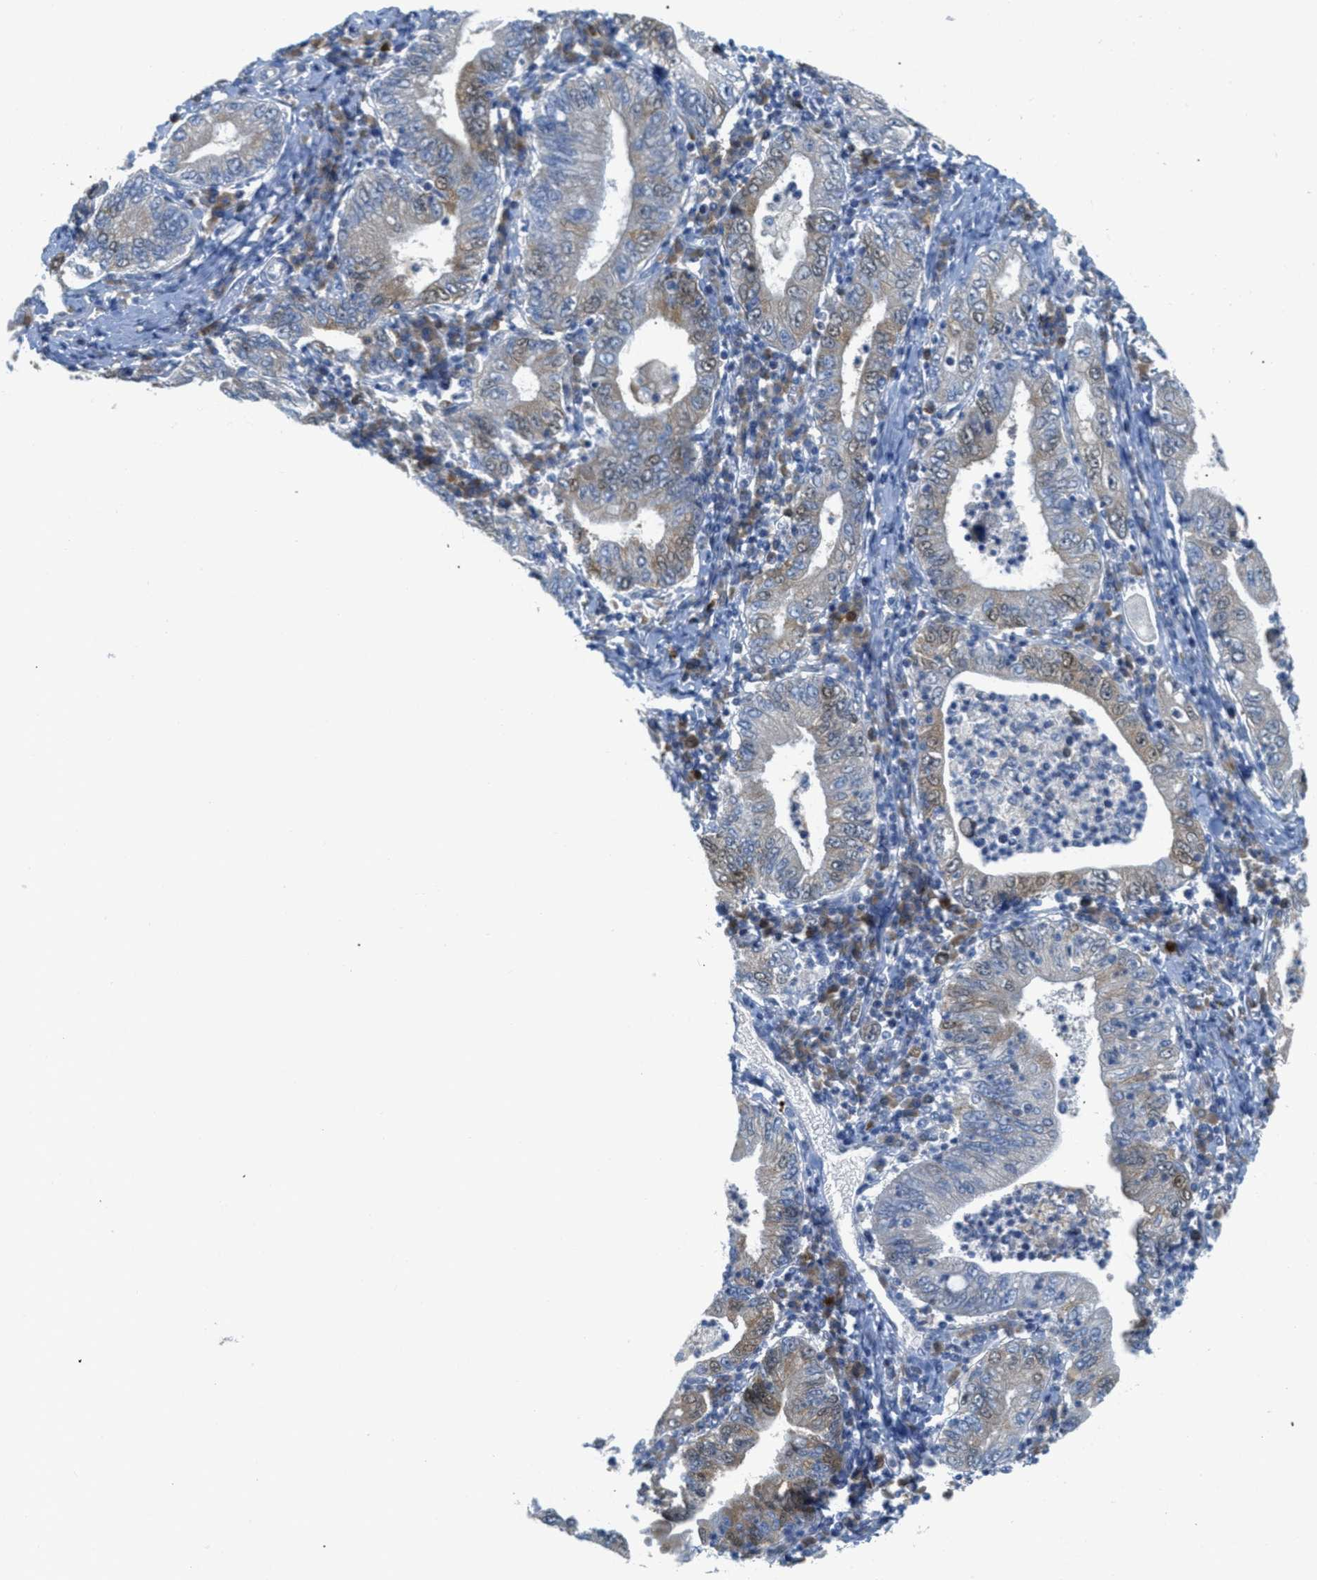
{"staining": {"intensity": "moderate", "quantity": ">75%", "location": "cytoplasmic/membranous,nuclear"}, "tissue": "stomach cancer", "cell_type": "Tumor cells", "image_type": "cancer", "snomed": [{"axis": "morphology", "description": "Normal tissue, NOS"}, {"axis": "morphology", "description": "Adenocarcinoma, NOS"}, {"axis": "topography", "description": "Esophagus"}, {"axis": "topography", "description": "Stomach, upper"}, {"axis": "topography", "description": "Peripheral nerve tissue"}], "caption": "A medium amount of moderate cytoplasmic/membranous and nuclear expression is appreciated in about >75% of tumor cells in stomach cancer (adenocarcinoma) tissue.", "gene": "ORC6", "patient": {"sex": "male", "age": 62}}